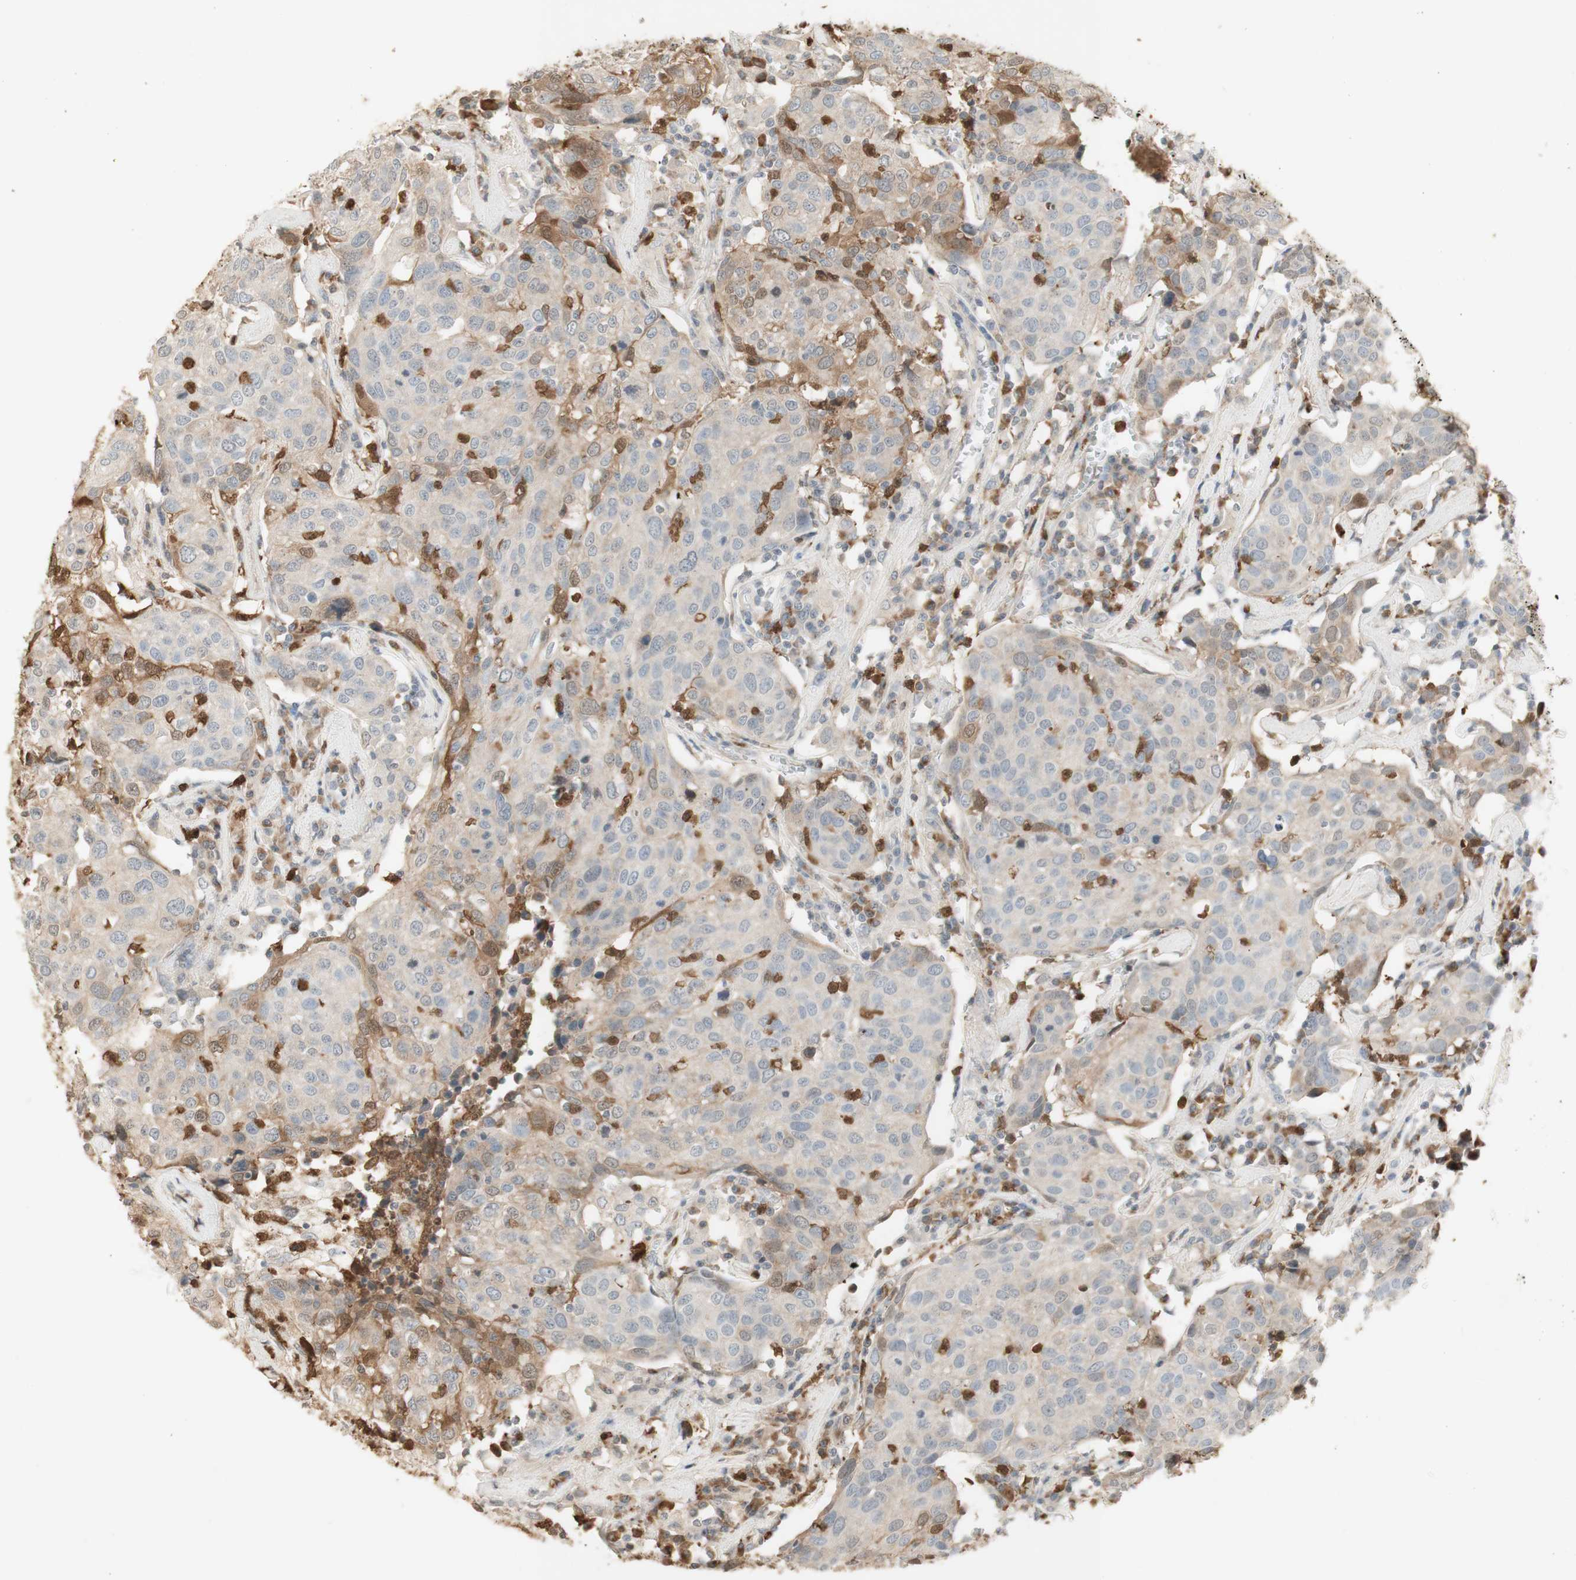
{"staining": {"intensity": "moderate", "quantity": "<25%", "location": "cytoplasmic/membranous,nuclear"}, "tissue": "head and neck cancer", "cell_type": "Tumor cells", "image_type": "cancer", "snomed": [{"axis": "morphology", "description": "Adenocarcinoma, NOS"}, {"axis": "topography", "description": "Salivary gland"}, {"axis": "topography", "description": "Head-Neck"}], "caption": "IHC of human adenocarcinoma (head and neck) demonstrates low levels of moderate cytoplasmic/membranous and nuclear positivity in about <25% of tumor cells.", "gene": "NID1", "patient": {"sex": "female", "age": 65}}